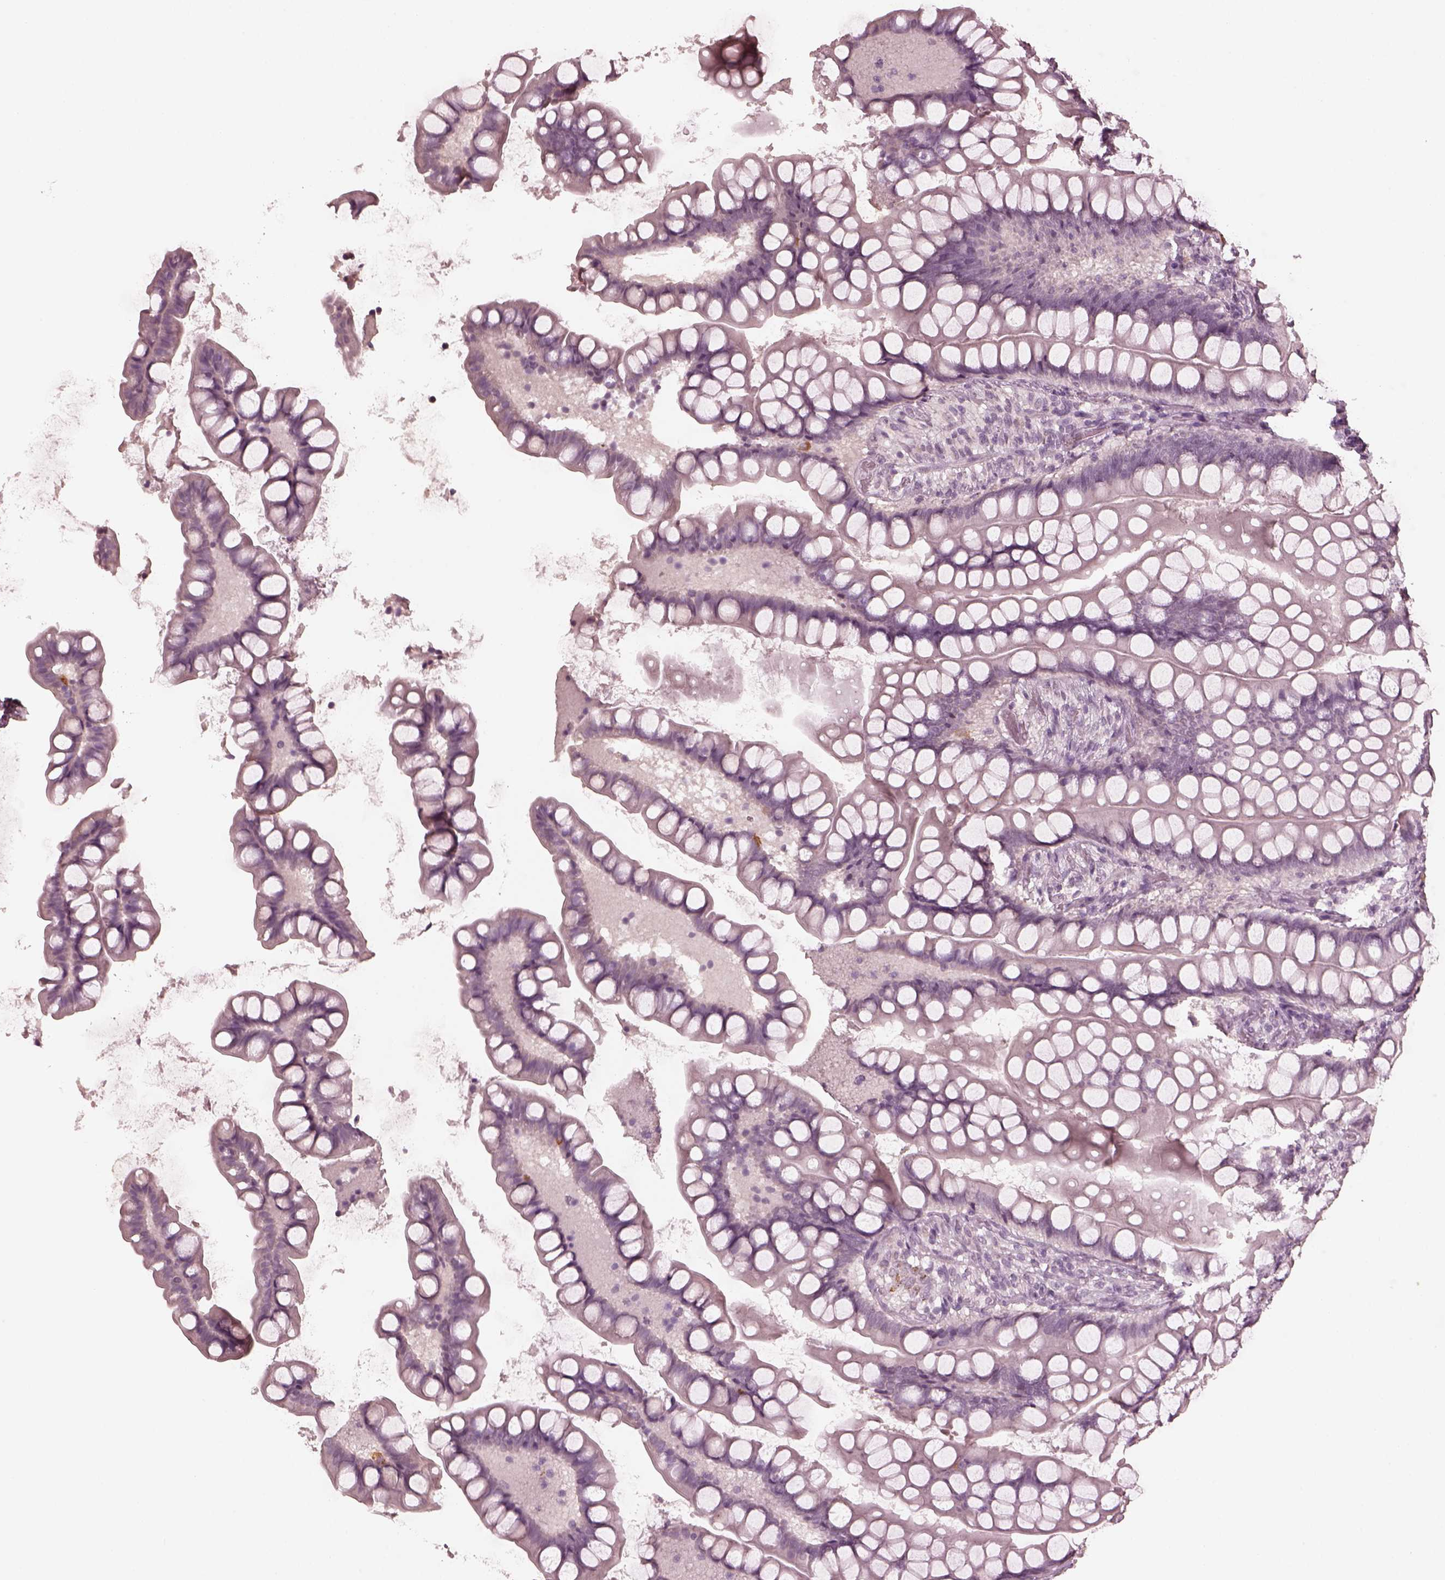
{"staining": {"intensity": "moderate", "quantity": "<25%", "location": "cytoplasmic/membranous"}, "tissue": "small intestine", "cell_type": "Glandular cells", "image_type": "normal", "snomed": [{"axis": "morphology", "description": "Normal tissue, NOS"}, {"axis": "topography", "description": "Small intestine"}], "caption": "Protein staining of normal small intestine displays moderate cytoplasmic/membranous staining in about <25% of glandular cells.", "gene": "KRT79", "patient": {"sex": "male", "age": 70}}